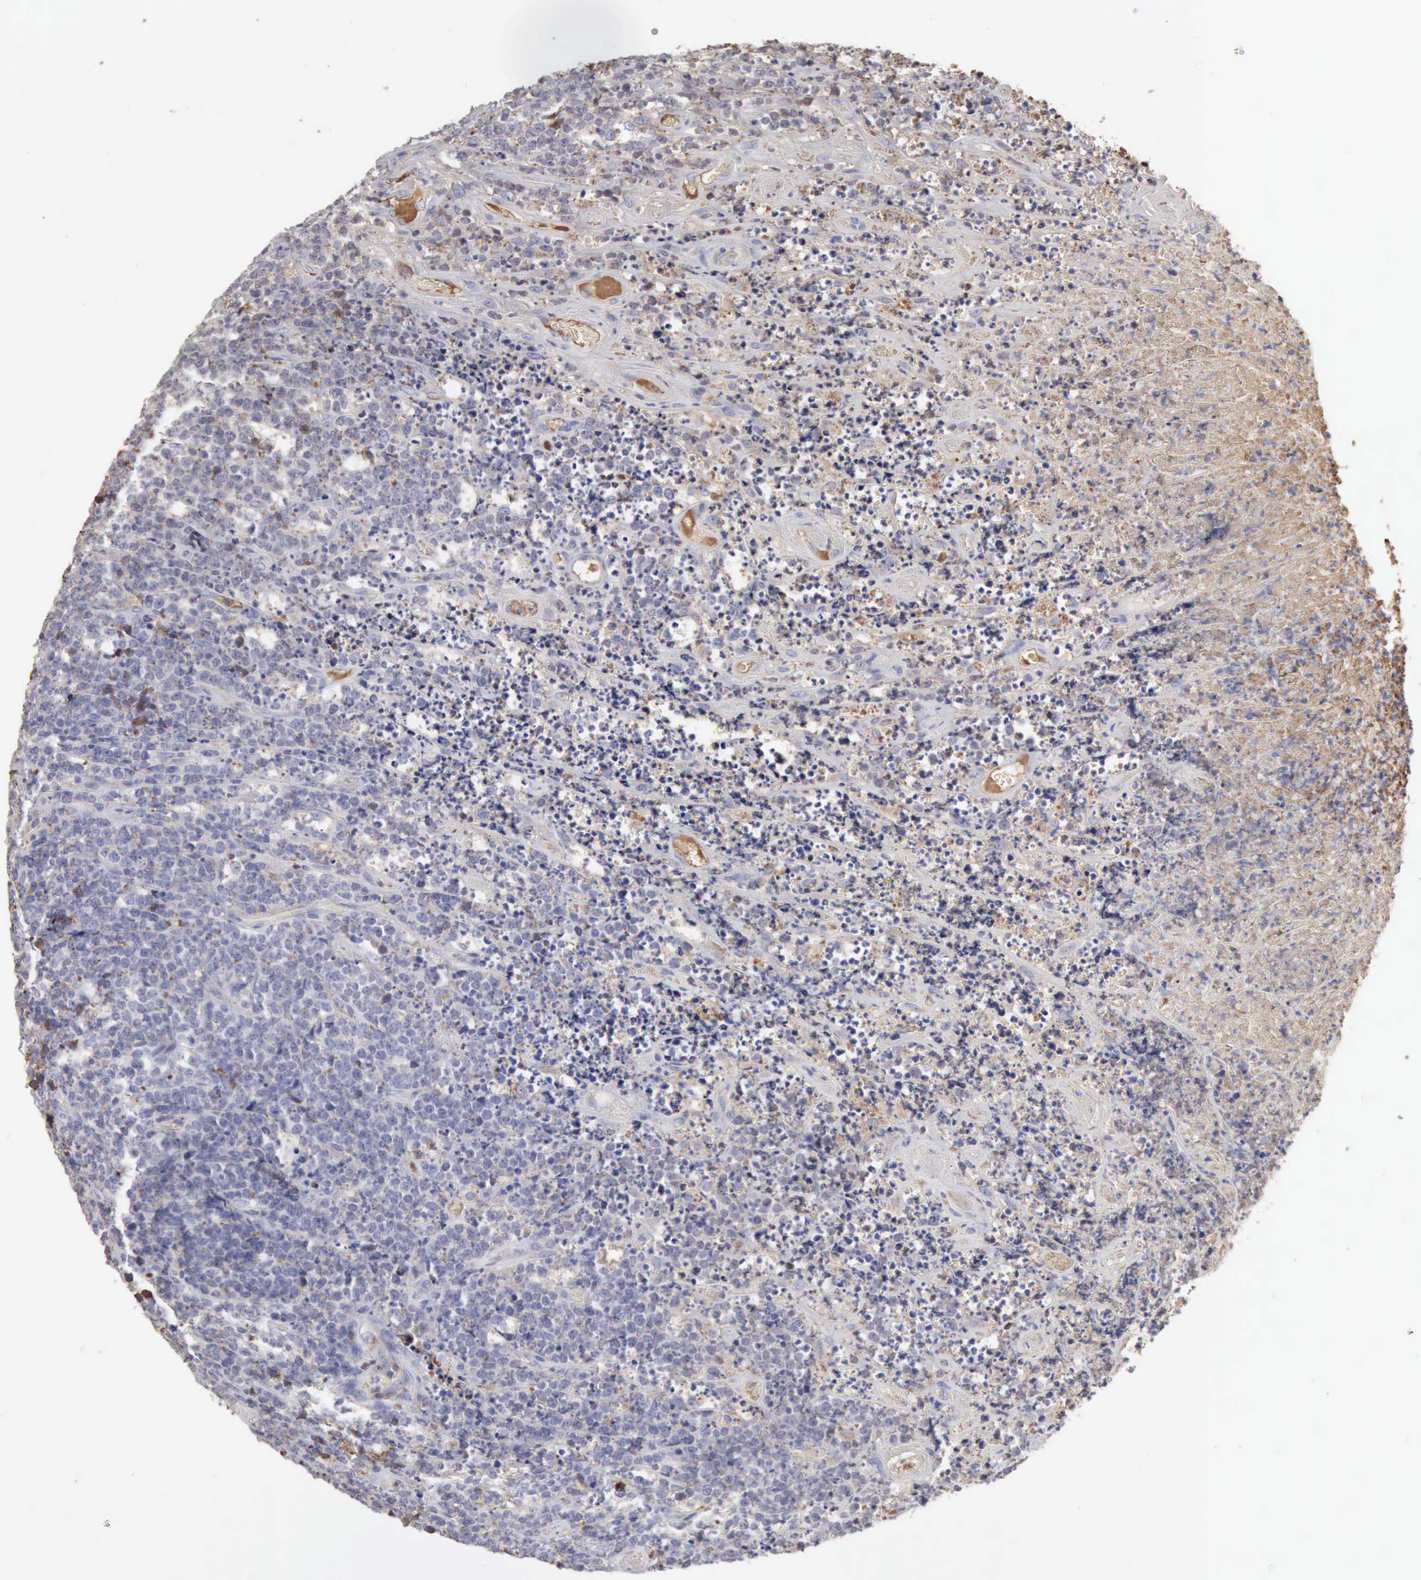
{"staining": {"intensity": "negative", "quantity": "none", "location": "none"}, "tissue": "lymphoma", "cell_type": "Tumor cells", "image_type": "cancer", "snomed": [{"axis": "morphology", "description": "Malignant lymphoma, non-Hodgkin's type, High grade"}, {"axis": "topography", "description": "Small intestine"}, {"axis": "topography", "description": "Colon"}], "caption": "IHC photomicrograph of neoplastic tissue: high-grade malignant lymphoma, non-Hodgkin's type stained with DAB (3,3'-diaminobenzidine) exhibits no significant protein expression in tumor cells.", "gene": "SERPINA1", "patient": {"sex": "male", "age": 8}}